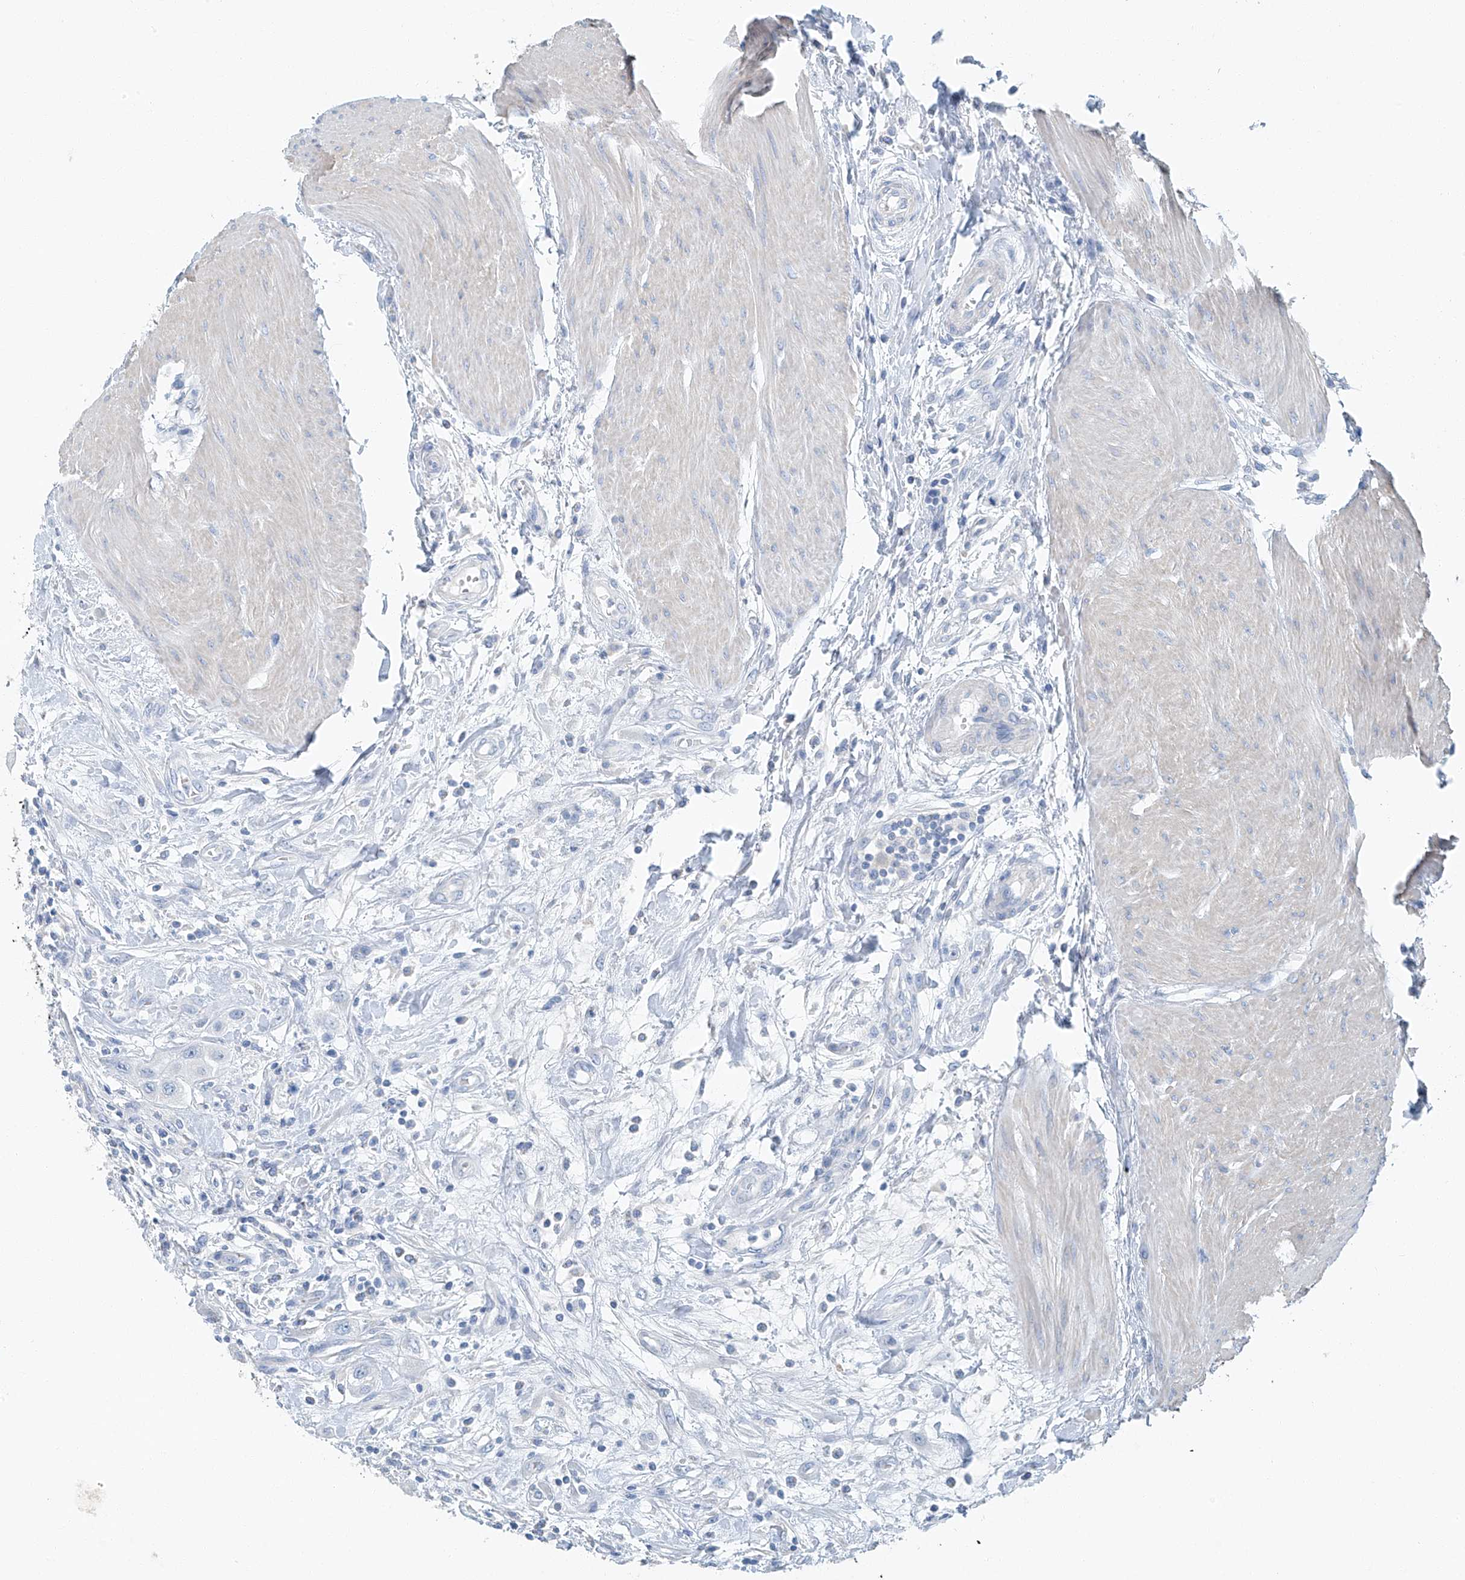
{"staining": {"intensity": "negative", "quantity": "none", "location": "none"}, "tissue": "urothelial cancer", "cell_type": "Tumor cells", "image_type": "cancer", "snomed": [{"axis": "morphology", "description": "Urothelial carcinoma, High grade"}, {"axis": "topography", "description": "Urinary bladder"}], "caption": "Immunohistochemical staining of urothelial cancer shows no significant positivity in tumor cells.", "gene": "C1orf87", "patient": {"sex": "male", "age": 50}}